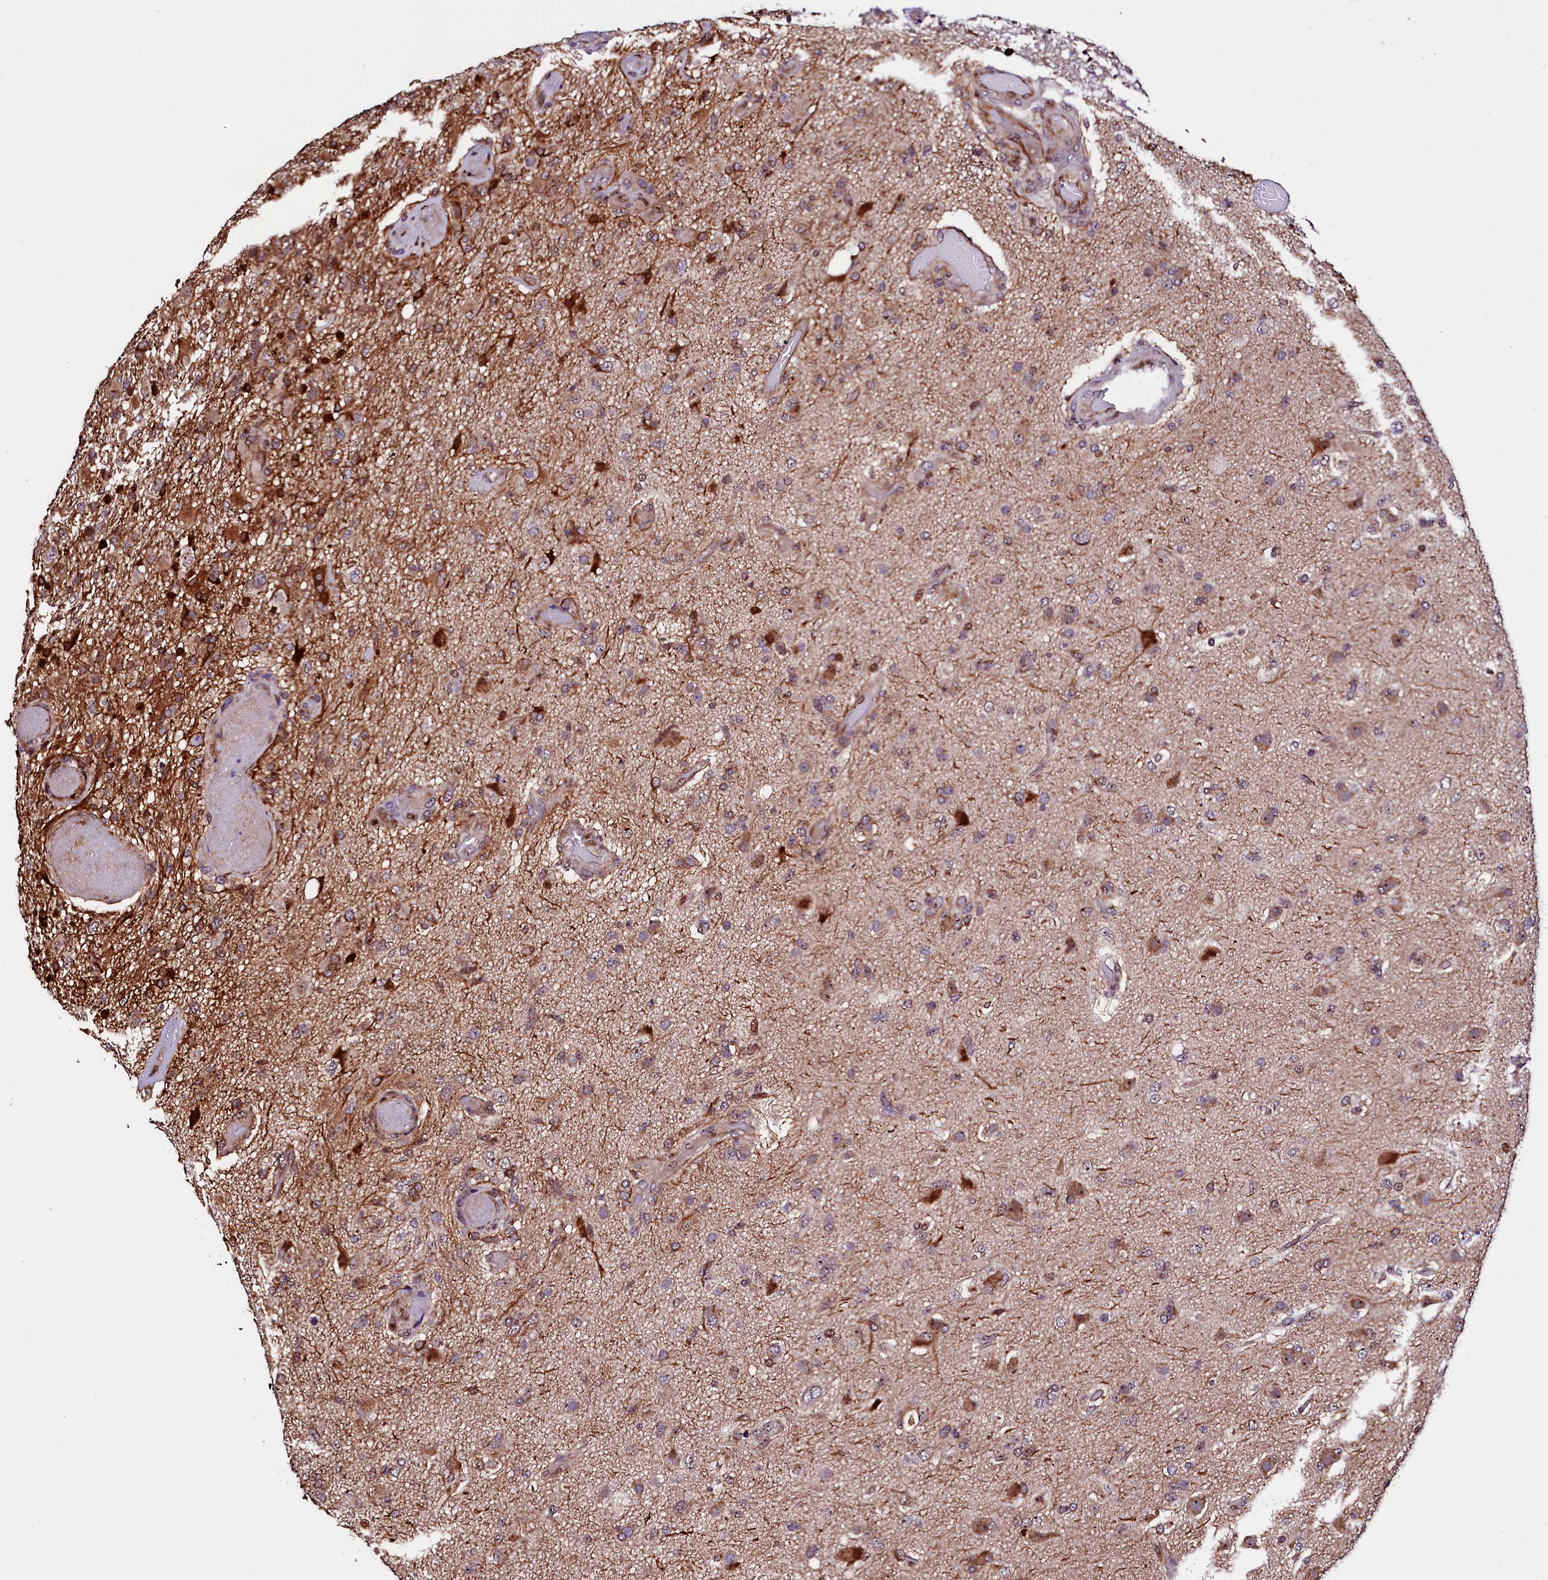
{"staining": {"intensity": "moderate", "quantity": "<25%", "location": "cytoplasmic/membranous"}, "tissue": "glioma", "cell_type": "Tumor cells", "image_type": "cancer", "snomed": [{"axis": "morphology", "description": "Glioma, malignant, High grade"}, {"axis": "topography", "description": "Brain"}], "caption": "Human malignant glioma (high-grade) stained with a brown dye reveals moderate cytoplasmic/membranous positive expression in approximately <25% of tumor cells.", "gene": "TRMT112", "patient": {"sex": "female", "age": 74}}